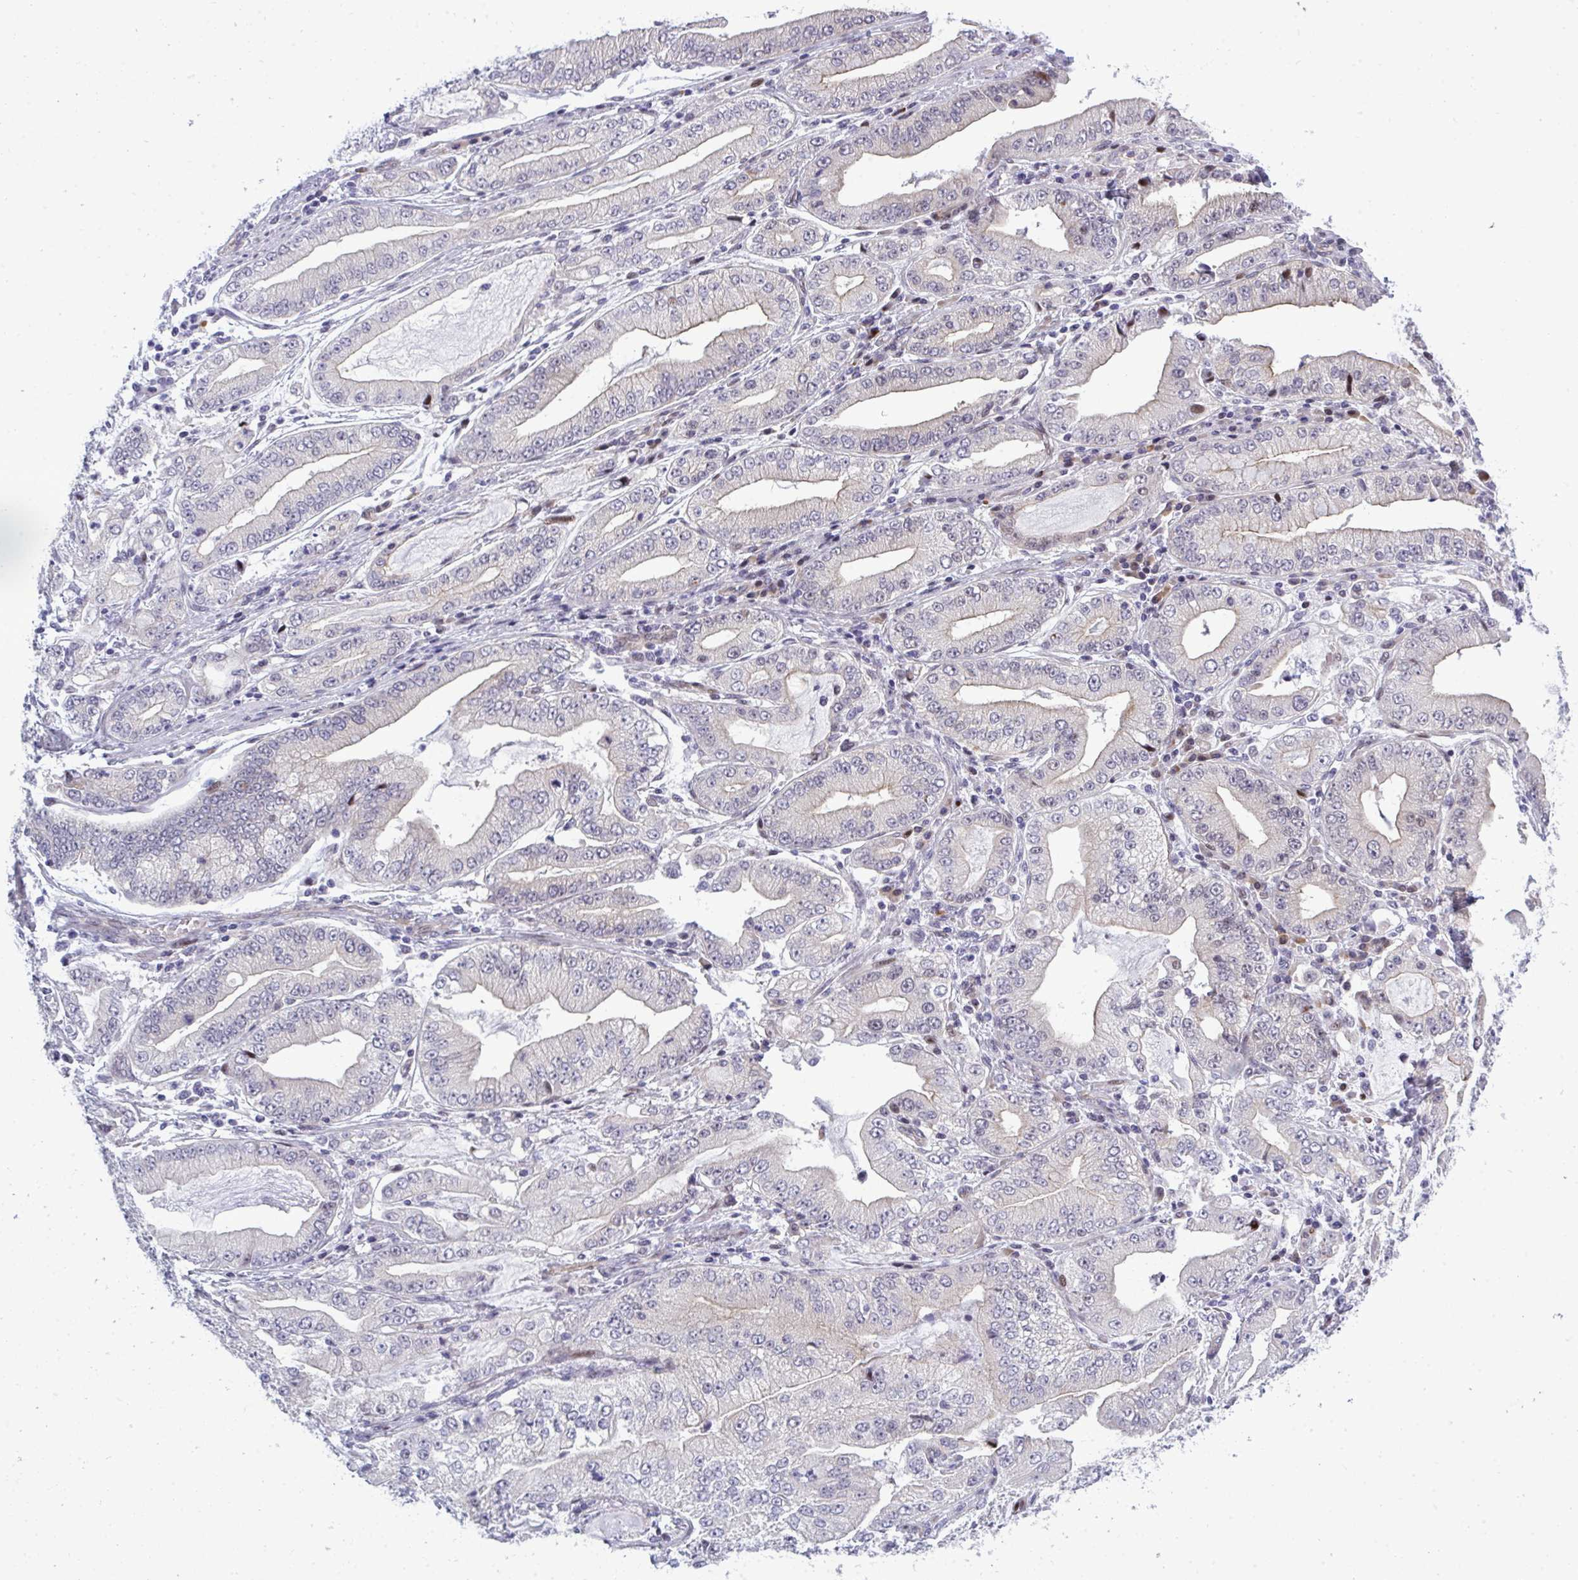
{"staining": {"intensity": "negative", "quantity": "none", "location": "none"}, "tissue": "stomach cancer", "cell_type": "Tumor cells", "image_type": "cancer", "snomed": [{"axis": "morphology", "description": "Adenocarcinoma, NOS"}, {"axis": "topography", "description": "Stomach, upper"}], "caption": "Protein analysis of adenocarcinoma (stomach) demonstrates no significant positivity in tumor cells.", "gene": "TAB1", "patient": {"sex": "female", "age": 74}}